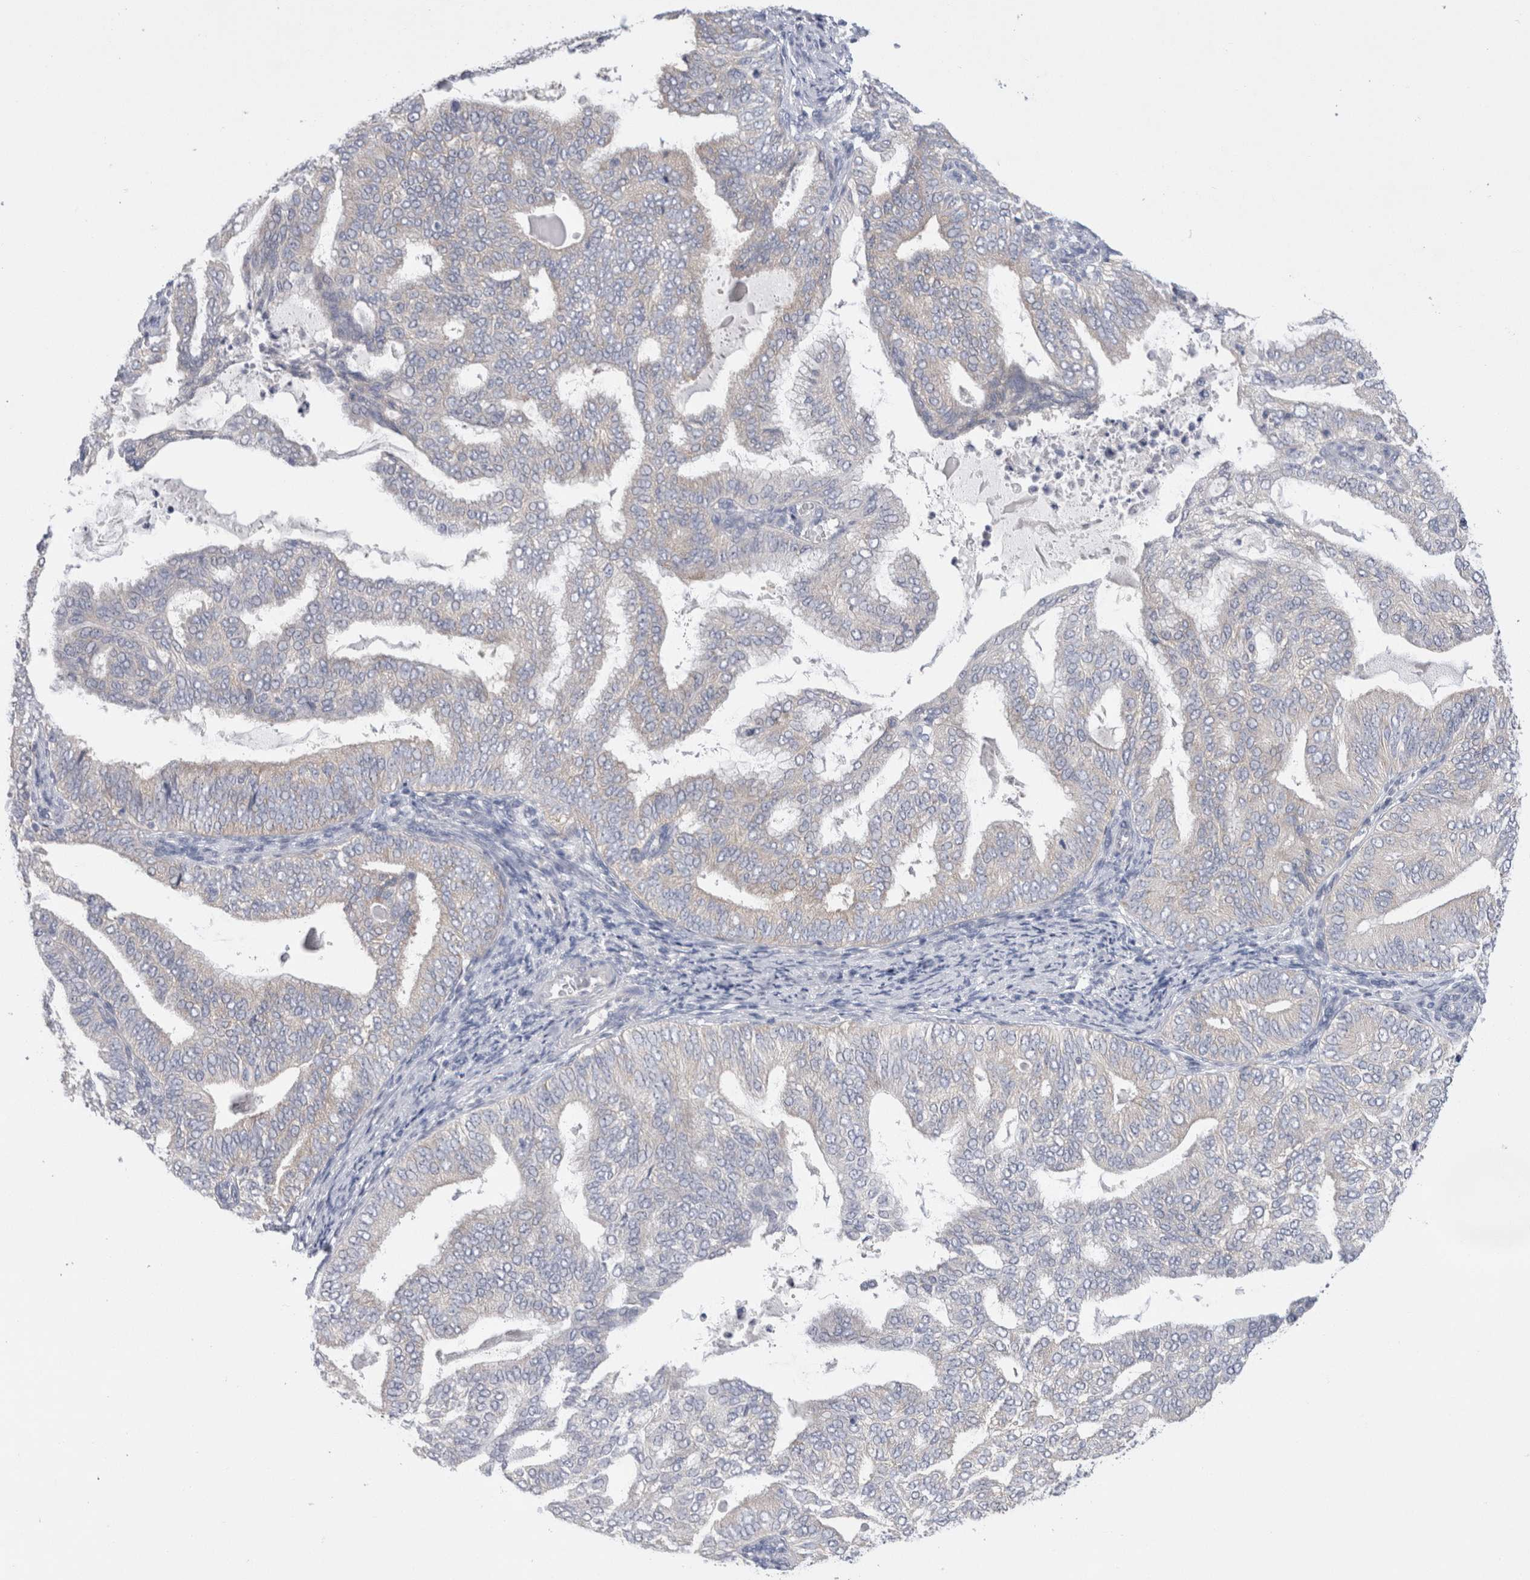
{"staining": {"intensity": "weak", "quantity": "<25%", "location": "cytoplasmic/membranous"}, "tissue": "endometrial cancer", "cell_type": "Tumor cells", "image_type": "cancer", "snomed": [{"axis": "morphology", "description": "Adenocarcinoma, NOS"}, {"axis": "topography", "description": "Endometrium"}], "caption": "Tumor cells are negative for brown protein staining in adenocarcinoma (endometrial).", "gene": "WIPF2", "patient": {"sex": "female", "age": 58}}